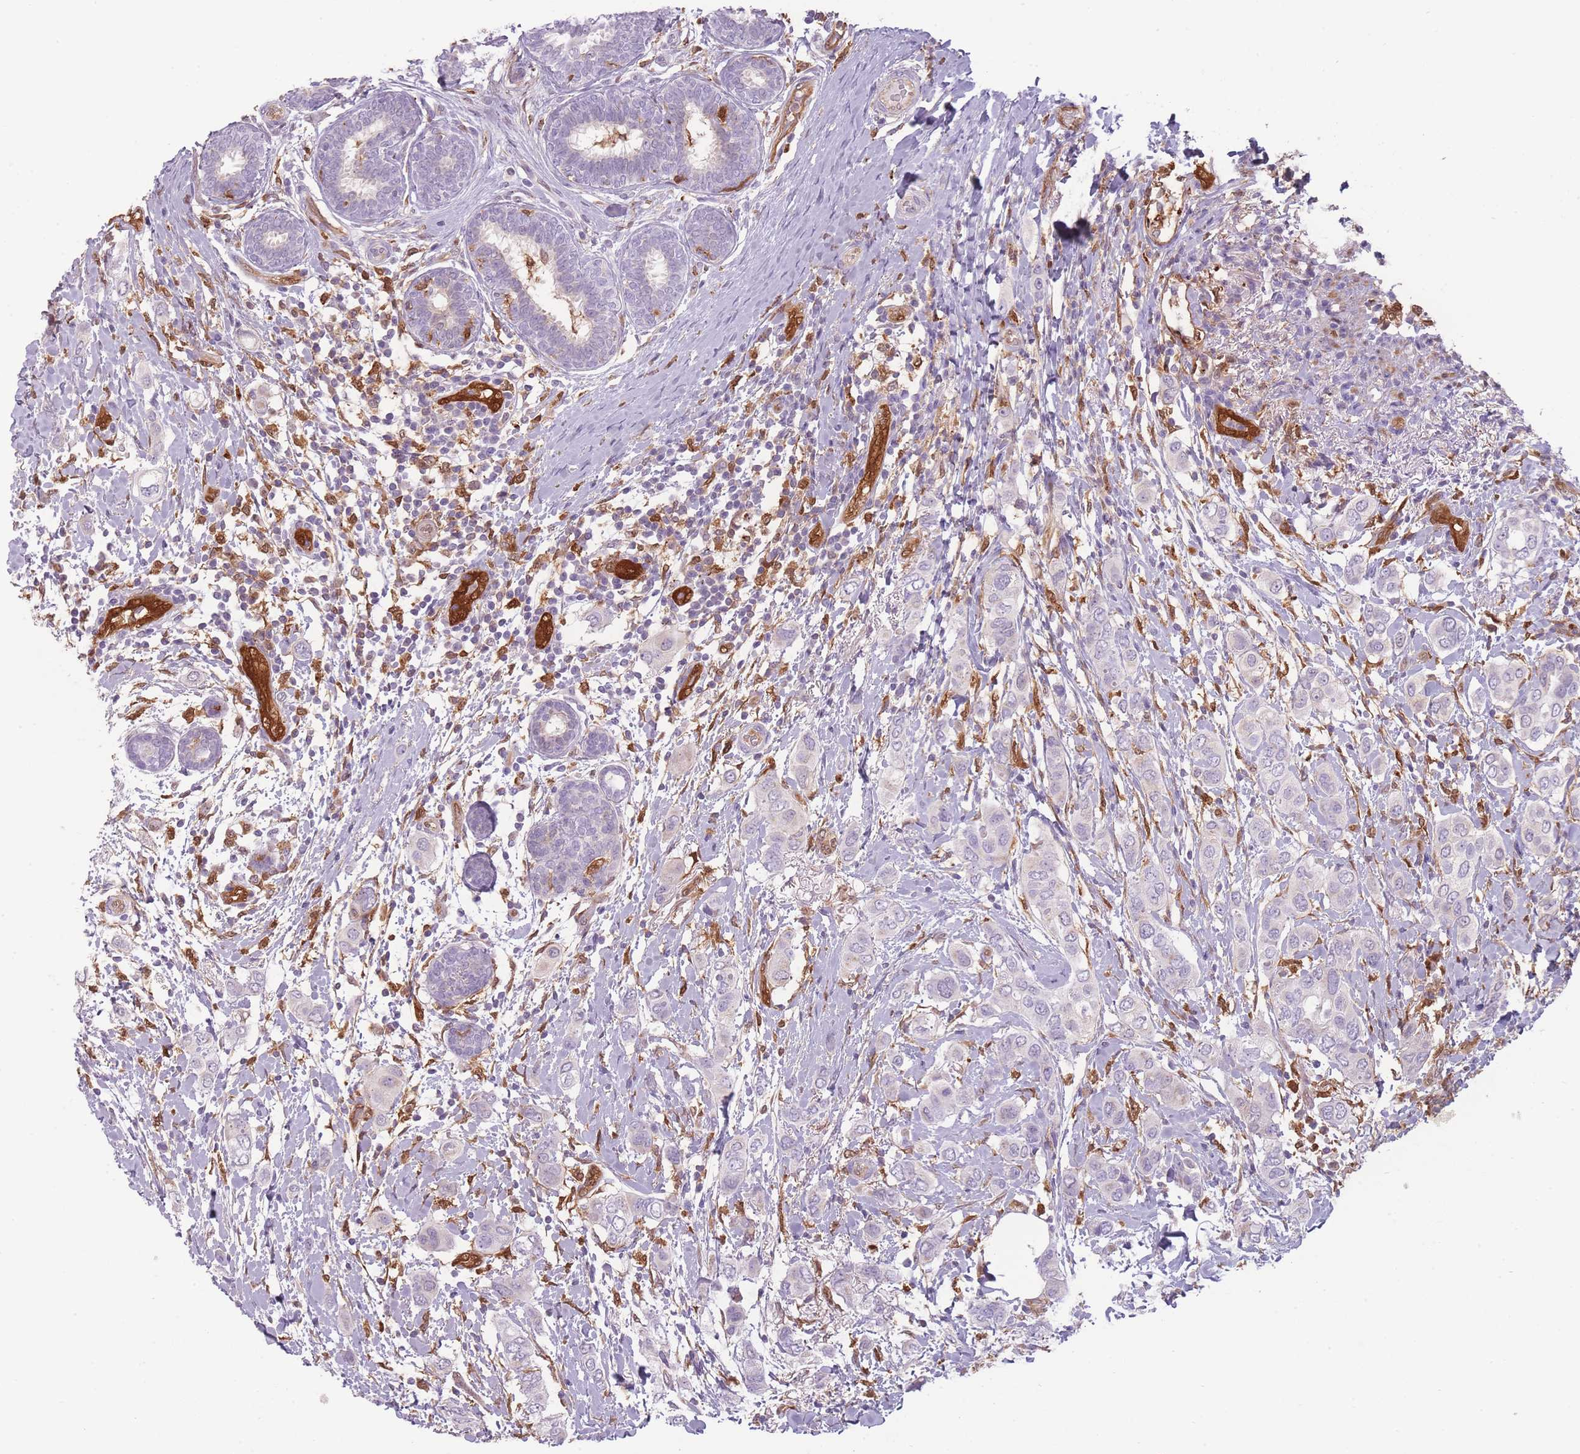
{"staining": {"intensity": "negative", "quantity": "none", "location": "none"}, "tissue": "breast cancer", "cell_type": "Tumor cells", "image_type": "cancer", "snomed": [{"axis": "morphology", "description": "Lobular carcinoma"}, {"axis": "topography", "description": "Breast"}], "caption": "Tumor cells are negative for brown protein staining in breast lobular carcinoma. Brightfield microscopy of IHC stained with DAB (3,3'-diaminobenzidine) (brown) and hematoxylin (blue), captured at high magnification.", "gene": "LGALS9", "patient": {"sex": "female", "age": 51}}